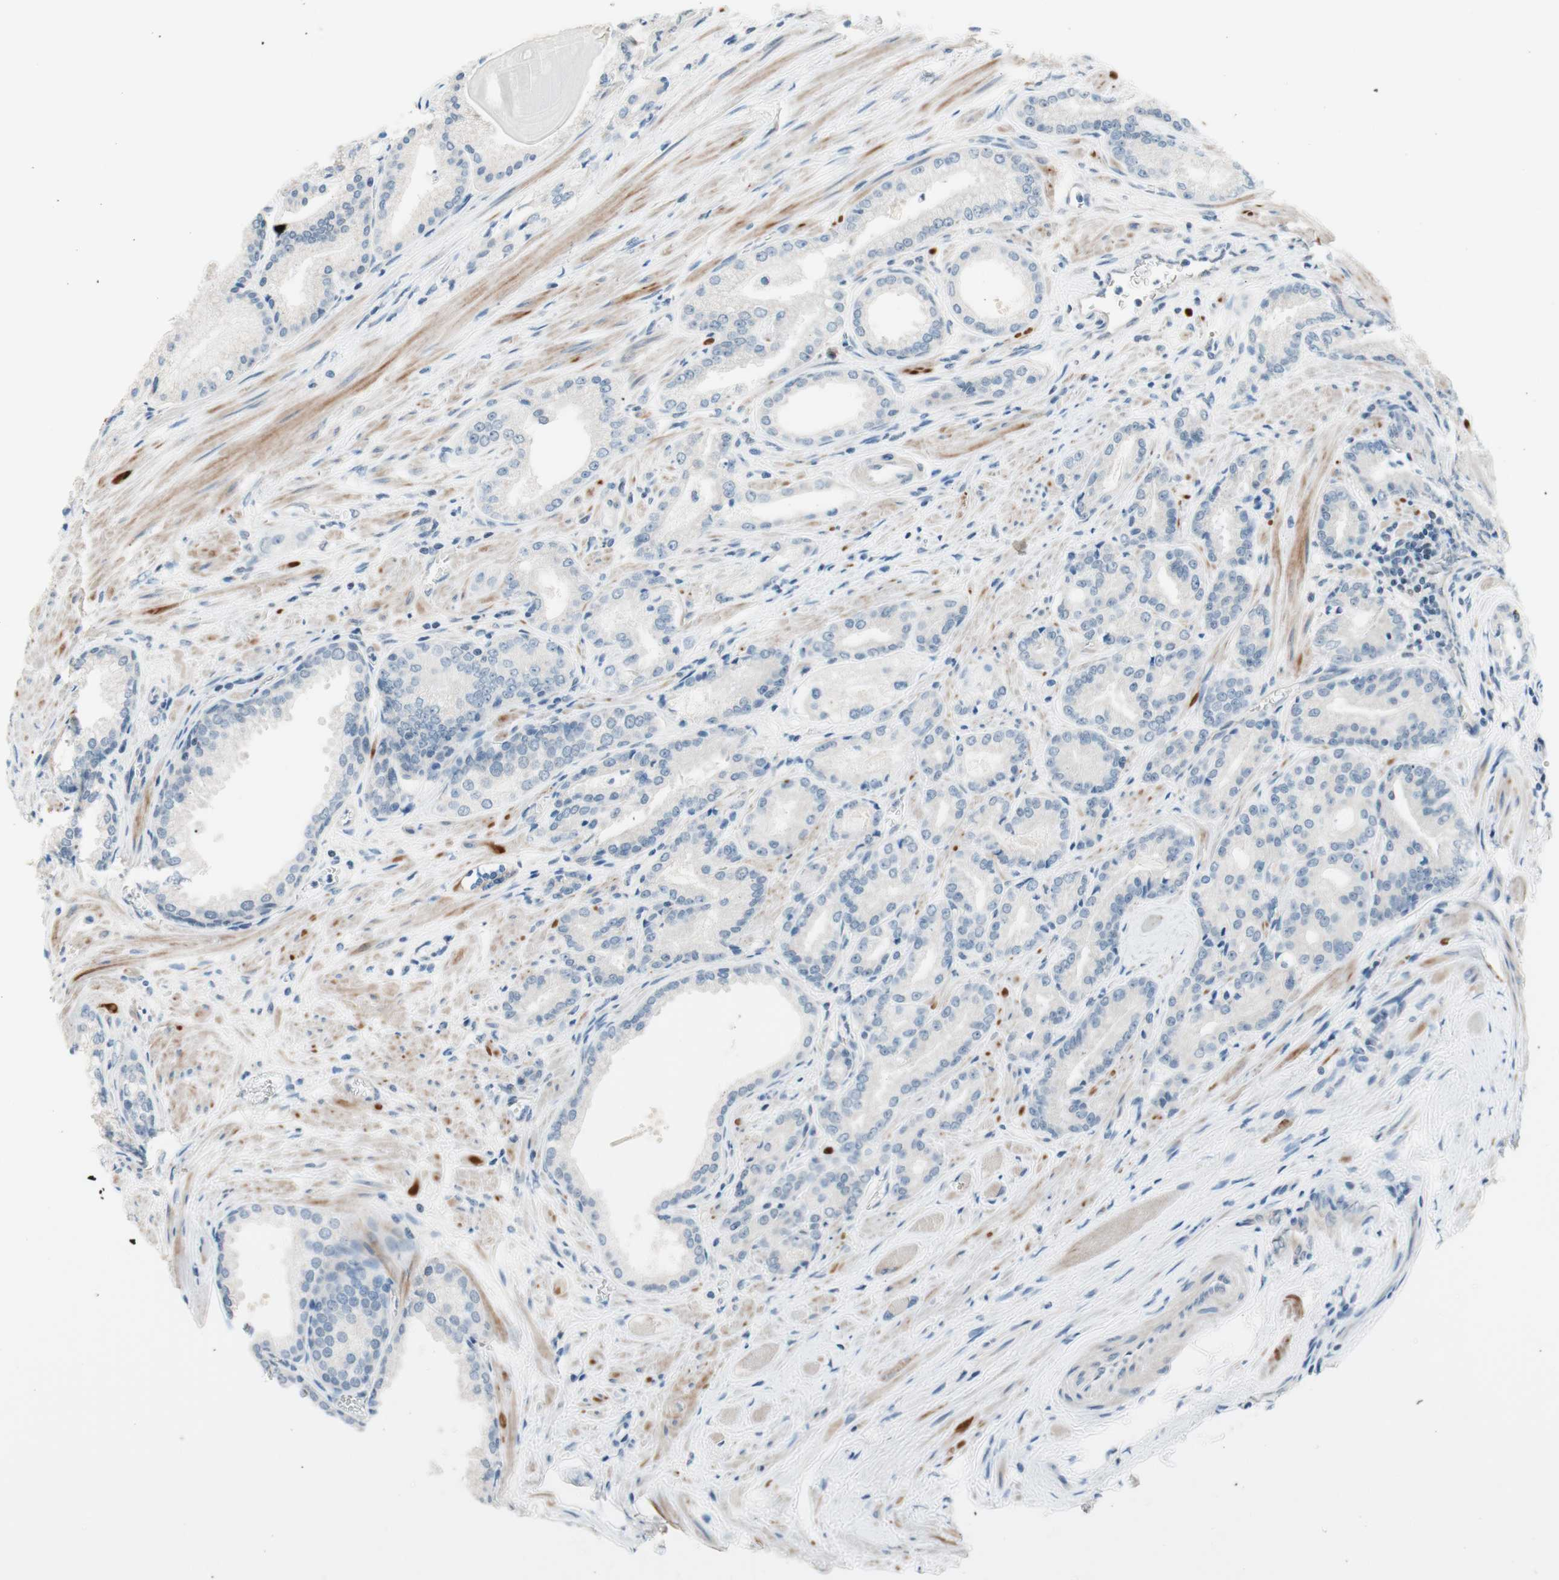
{"staining": {"intensity": "negative", "quantity": "none", "location": "none"}, "tissue": "prostate cancer", "cell_type": "Tumor cells", "image_type": "cancer", "snomed": [{"axis": "morphology", "description": "Adenocarcinoma, Low grade"}, {"axis": "topography", "description": "Prostate"}], "caption": "Photomicrograph shows no protein positivity in tumor cells of prostate cancer tissue. (Brightfield microscopy of DAB (3,3'-diaminobenzidine) immunohistochemistry (IHC) at high magnification).", "gene": "JPH1", "patient": {"sex": "male", "age": 59}}